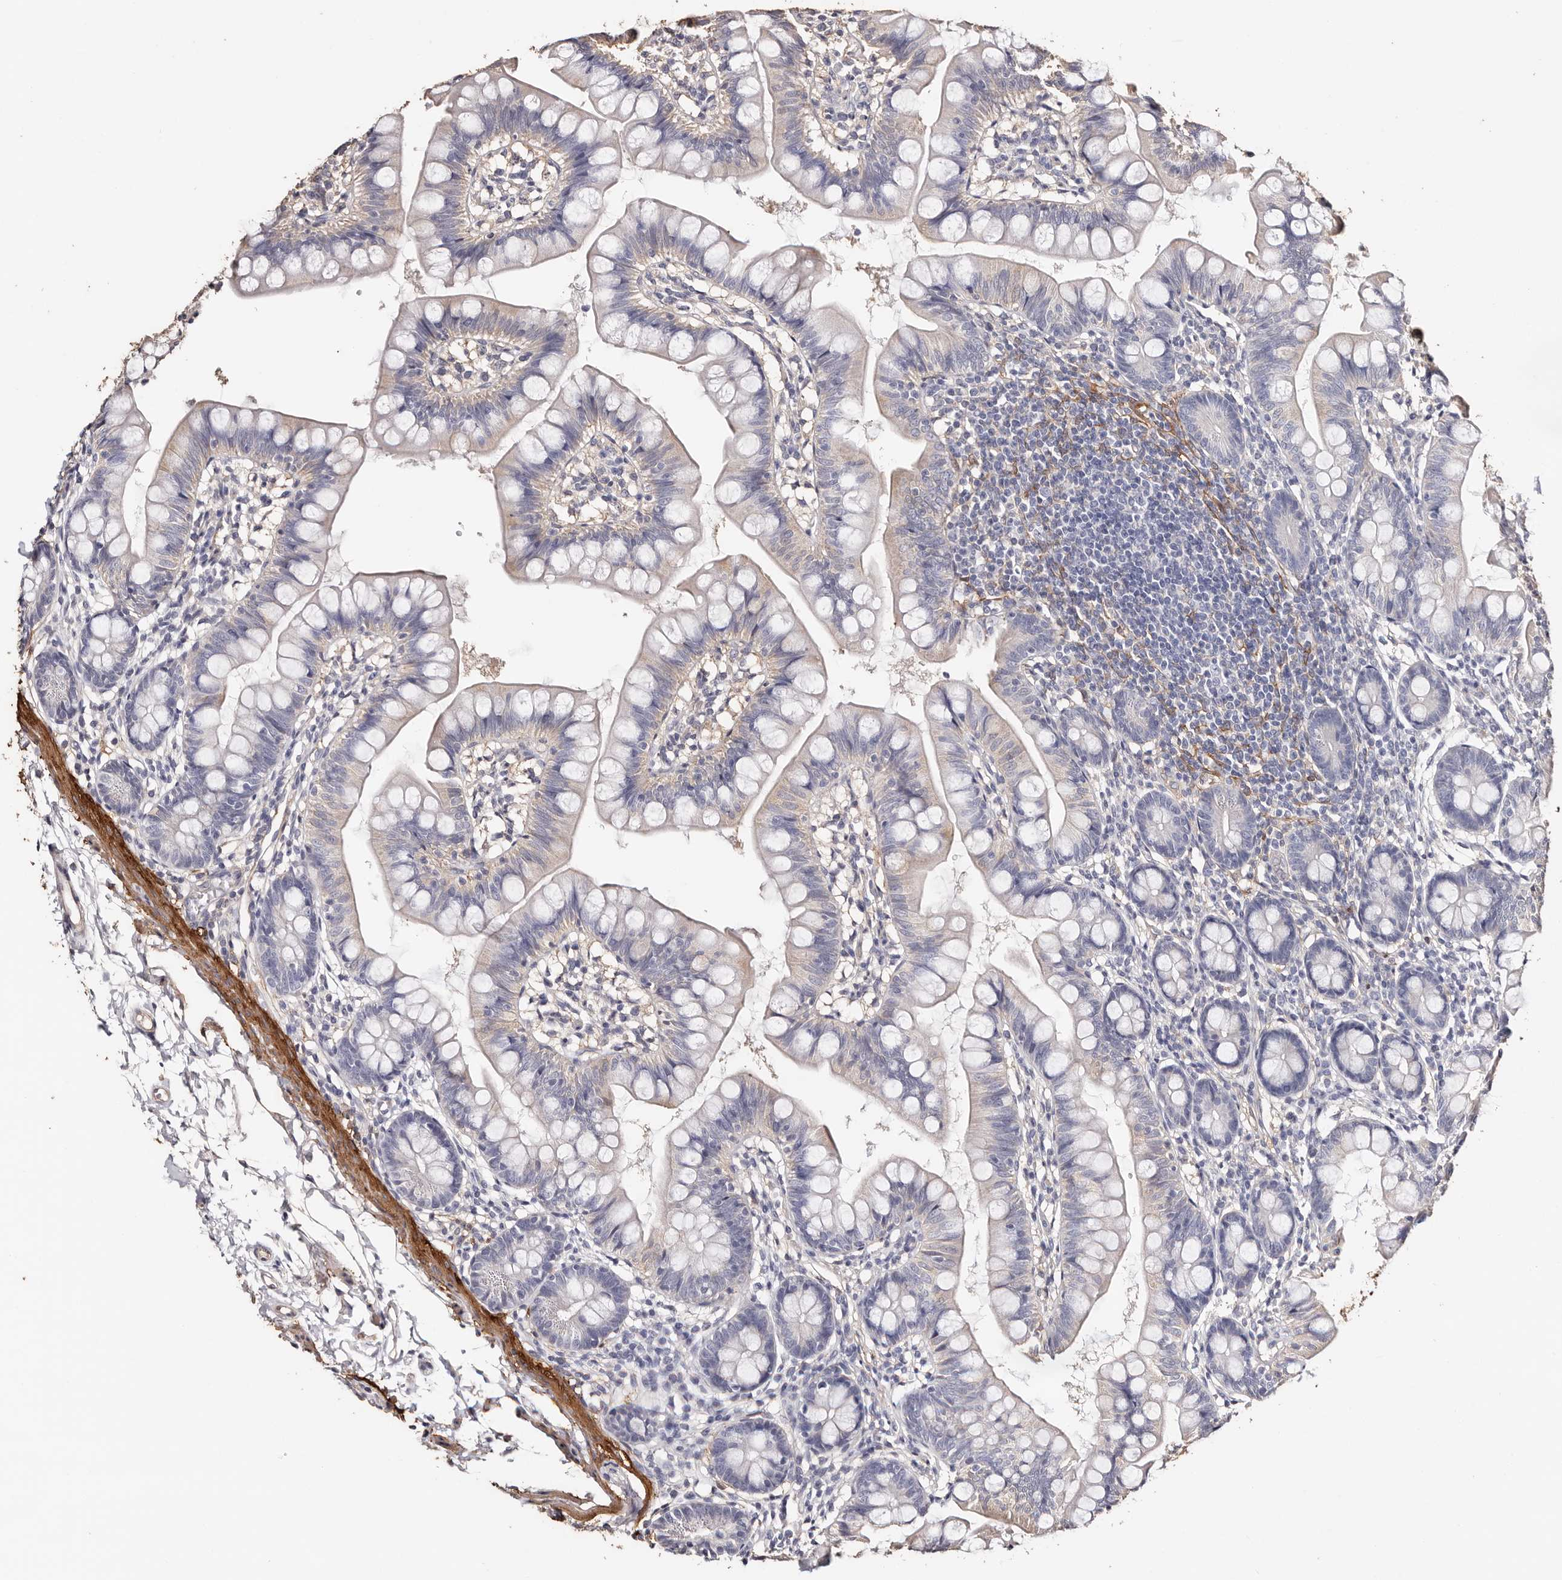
{"staining": {"intensity": "negative", "quantity": "none", "location": "none"}, "tissue": "small intestine", "cell_type": "Glandular cells", "image_type": "normal", "snomed": [{"axis": "morphology", "description": "Normal tissue, NOS"}, {"axis": "topography", "description": "Small intestine"}], "caption": "This is an immunohistochemistry histopathology image of normal small intestine. There is no staining in glandular cells.", "gene": "TGM2", "patient": {"sex": "male", "age": 7}}